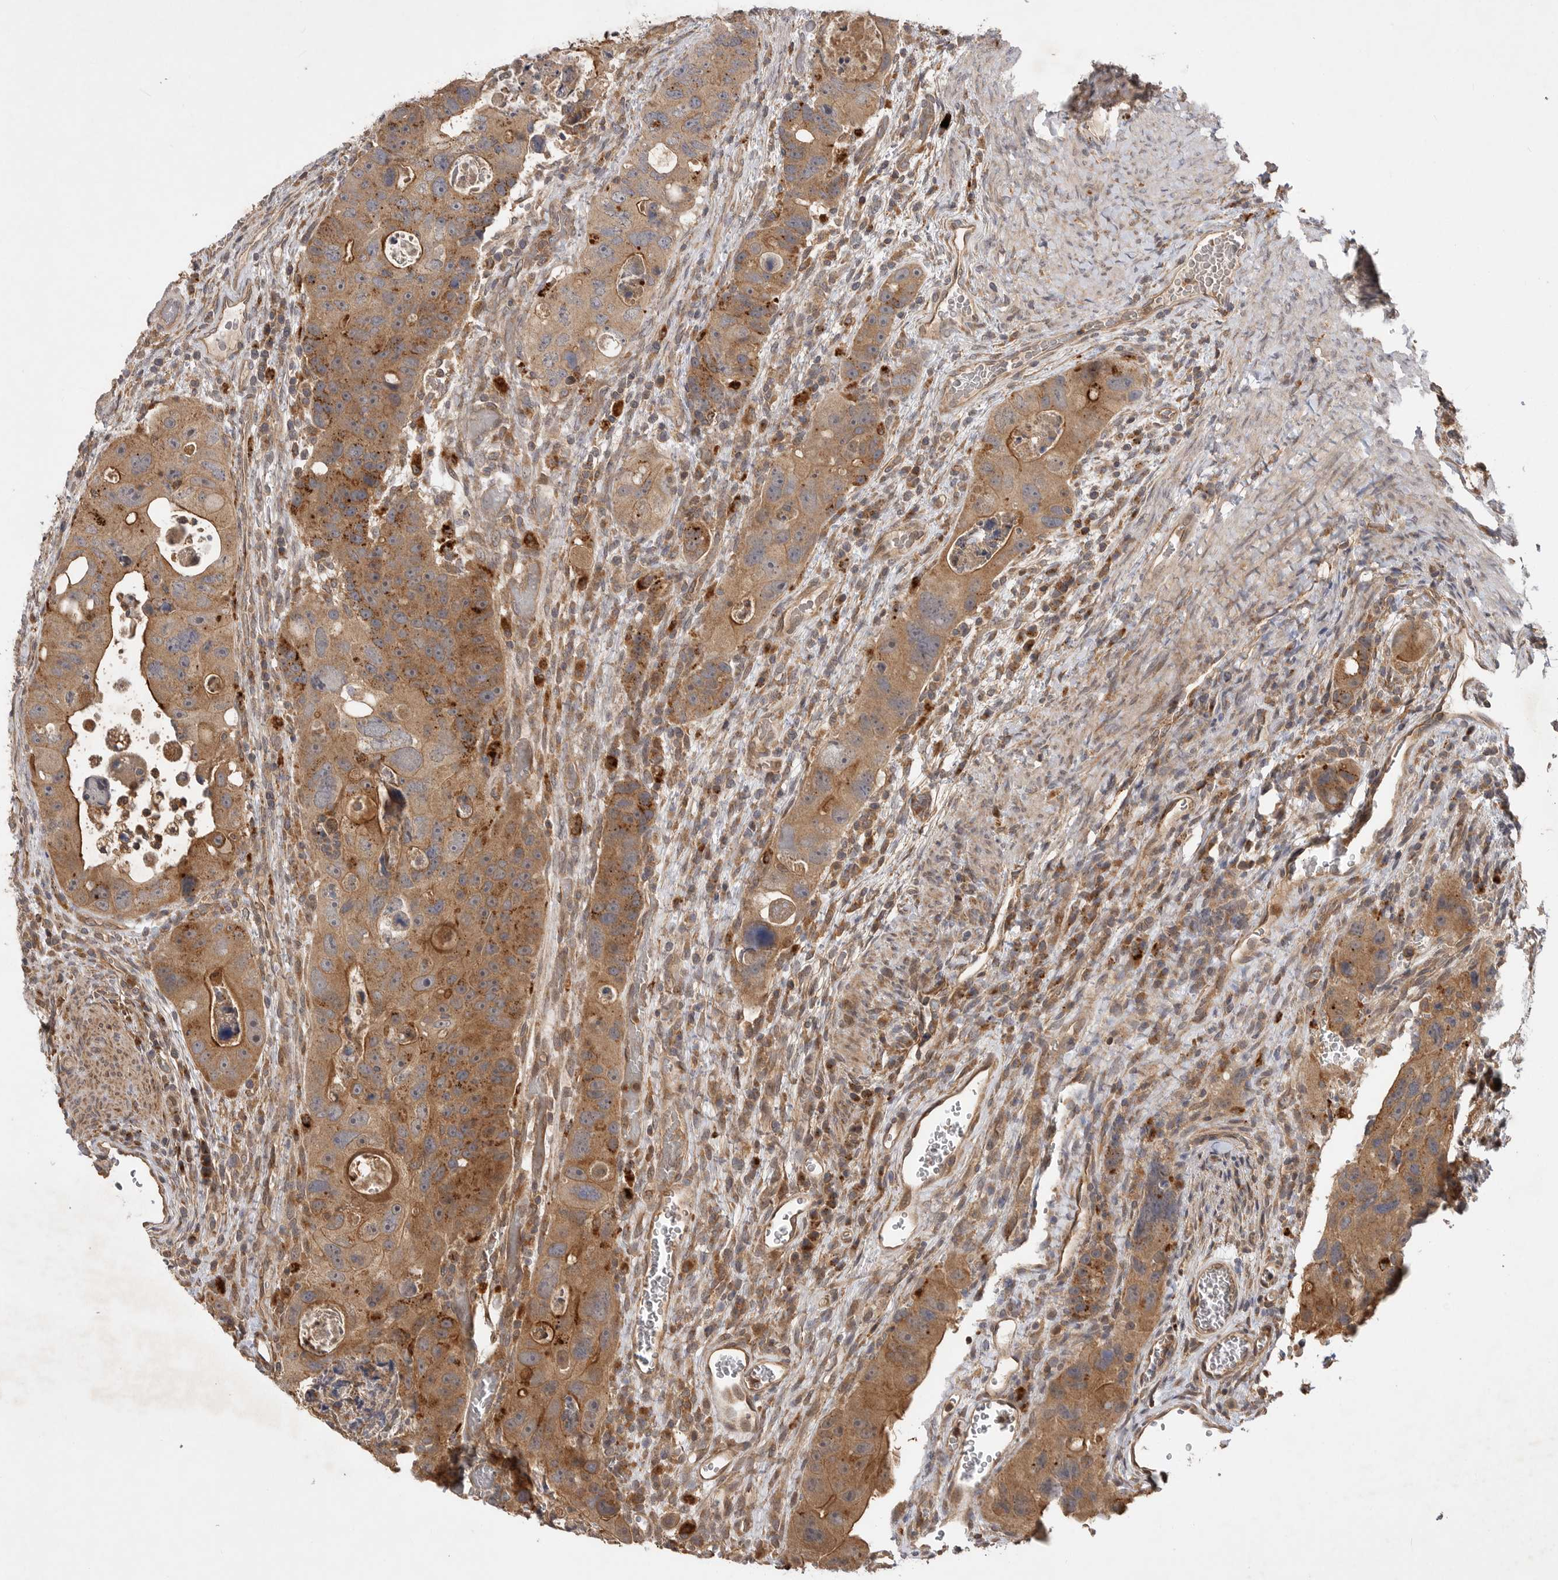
{"staining": {"intensity": "moderate", "quantity": ">75%", "location": "cytoplasmic/membranous"}, "tissue": "colorectal cancer", "cell_type": "Tumor cells", "image_type": "cancer", "snomed": [{"axis": "morphology", "description": "Adenocarcinoma, NOS"}, {"axis": "topography", "description": "Rectum"}], "caption": "This is an image of IHC staining of colorectal cancer, which shows moderate positivity in the cytoplasmic/membranous of tumor cells.", "gene": "ZNF232", "patient": {"sex": "male", "age": 59}}